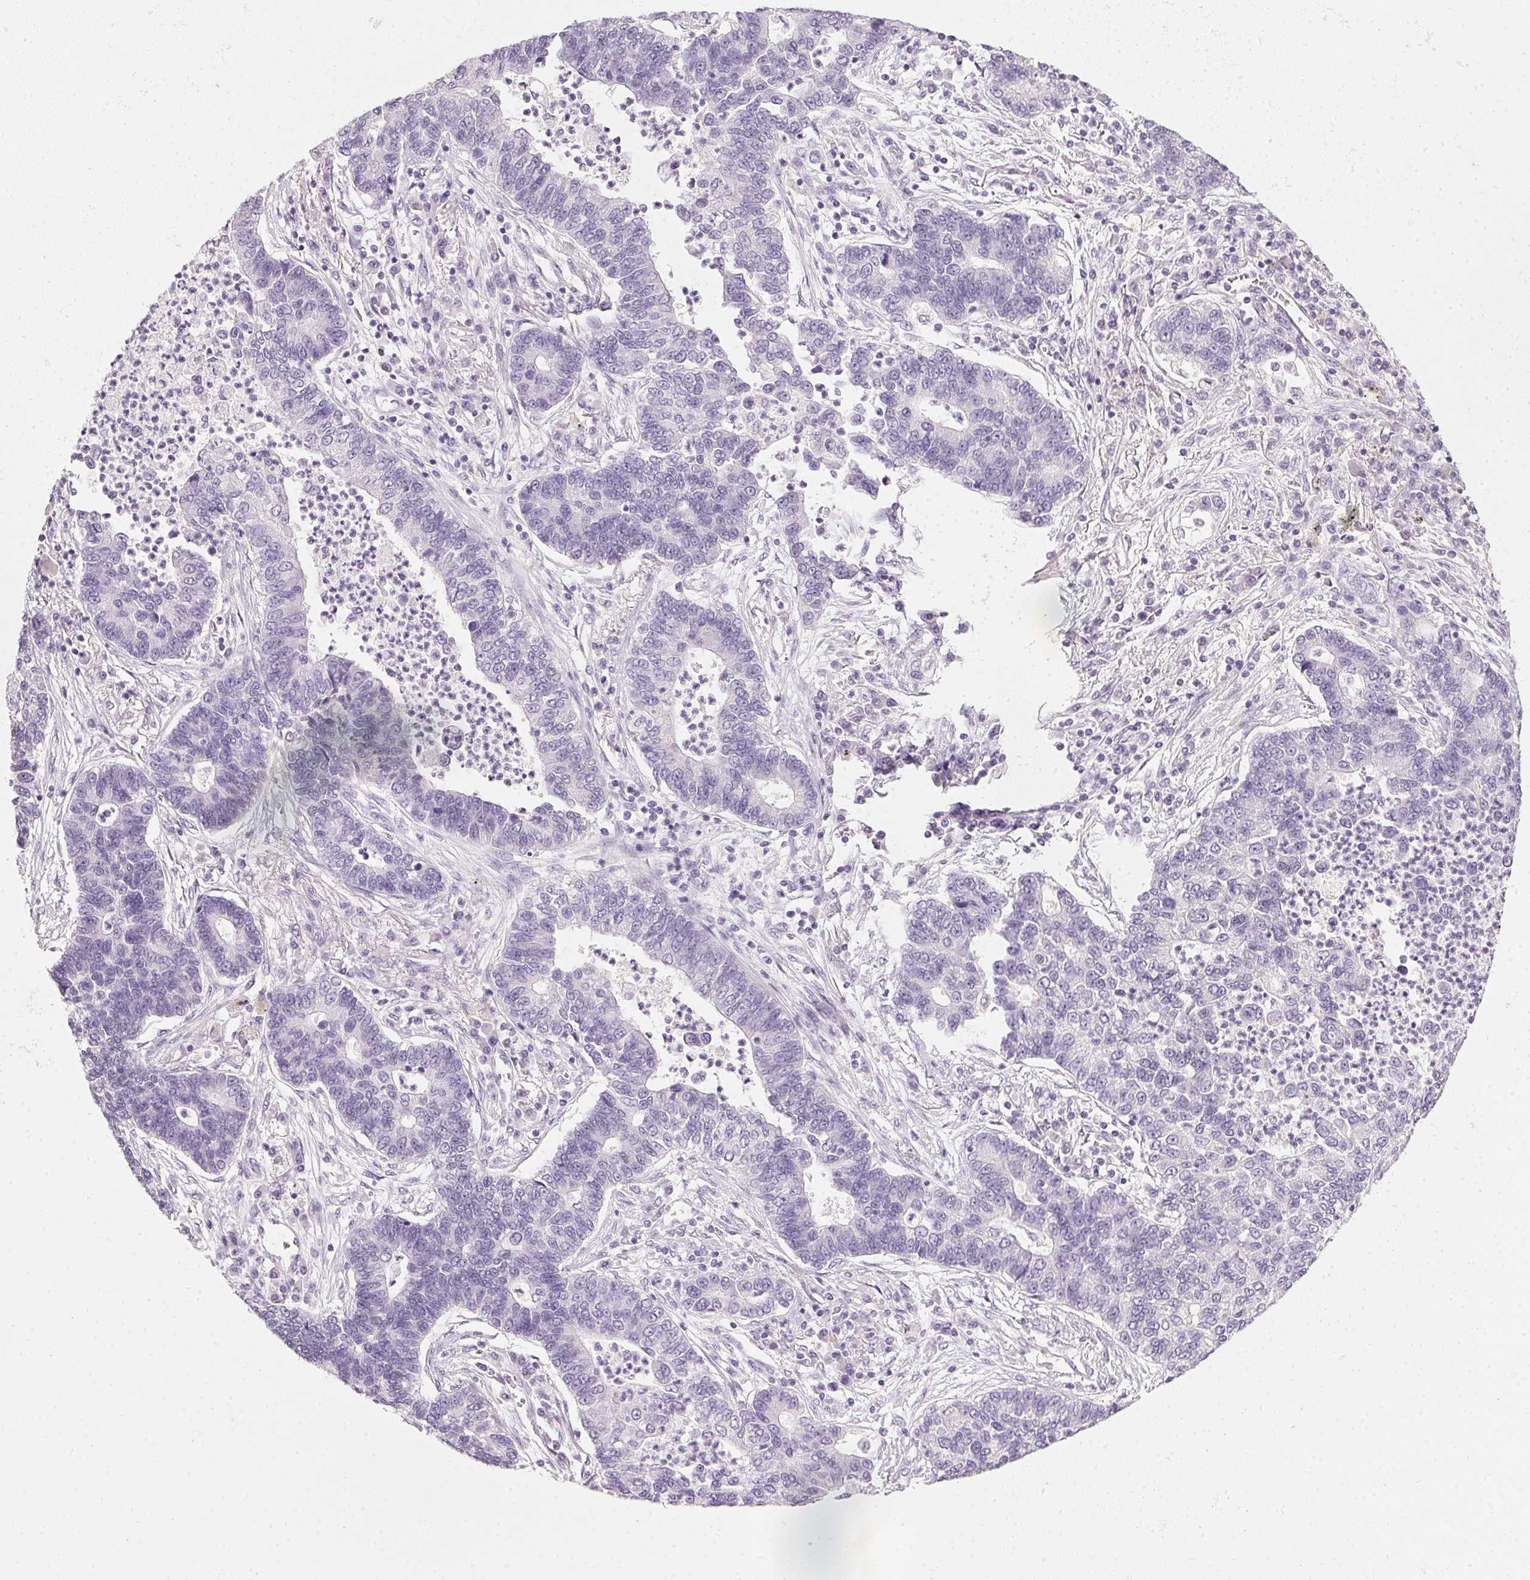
{"staining": {"intensity": "negative", "quantity": "none", "location": "none"}, "tissue": "lung cancer", "cell_type": "Tumor cells", "image_type": "cancer", "snomed": [{"axis": "morphology", "description": "Adenocarcinoma, NOS"}, {"axis": "topography", "description": "Lung"}], "caption": "High power microscopy image of an IHC histopathology image of lung cancer (adenocarcinoma), revealing no significant positivity in tumor cells.", "gene": "TMEM72", "patient": {"sex": "female", "age": 57}}